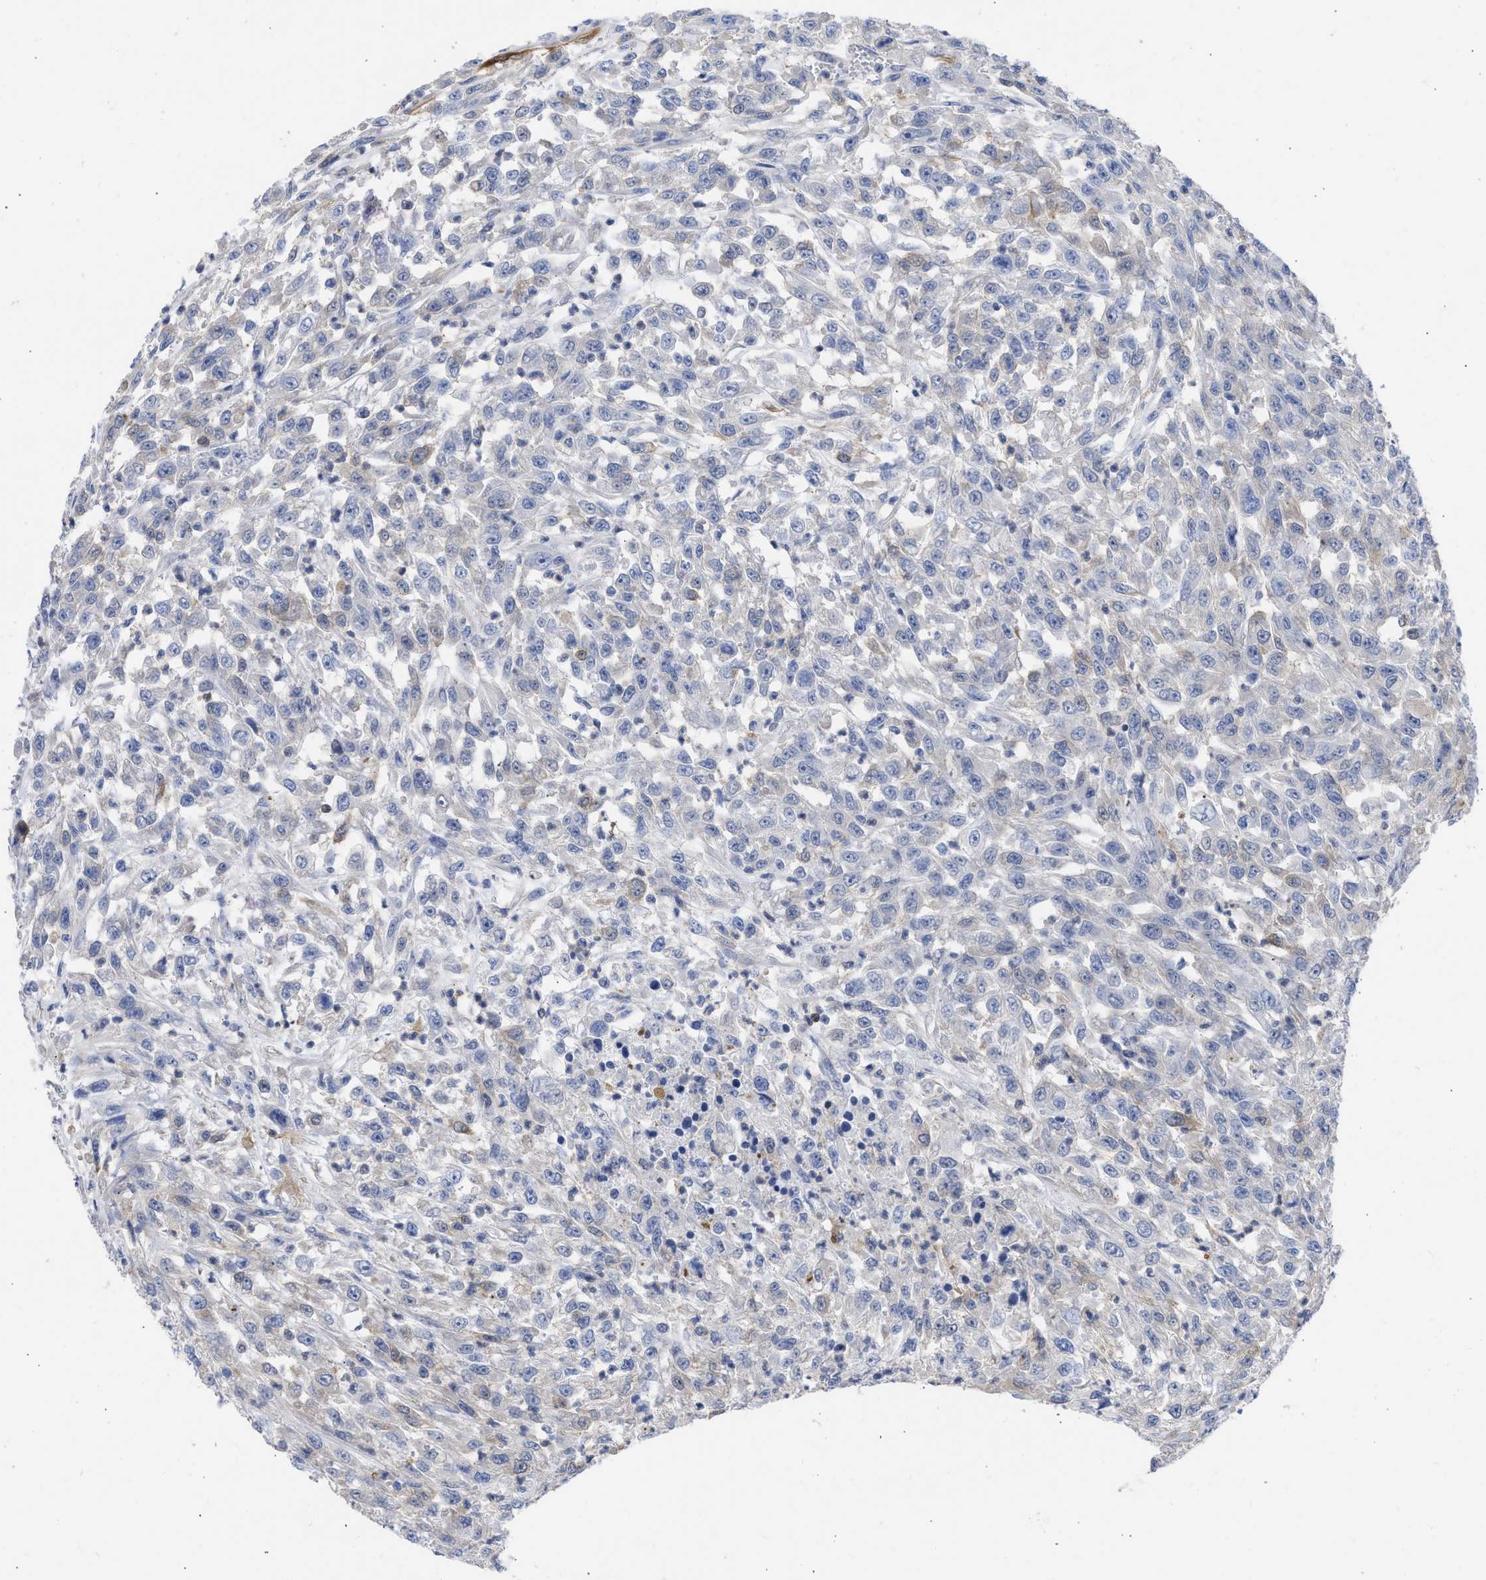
{"staining": {"intensity": "negative", "quantity": "none", "location": "none"}, "tissue": "urothelial cancer", "cell_type": "Tumor cells", "image_type": "cancer", "snomed": [{"axis": "morphology", "description": "Urothelial carcinoma, High grade"}, {"axis": "topography", "description": "Urinary bladder"}], "caption": "Urothelial carcinoma (high-grade) stained for a protein using immunohistochemistry (IHC) demonstrates no positivity tumor cells.", "gene": "THRA", "patient": {"sex": "male", "age": 46}}